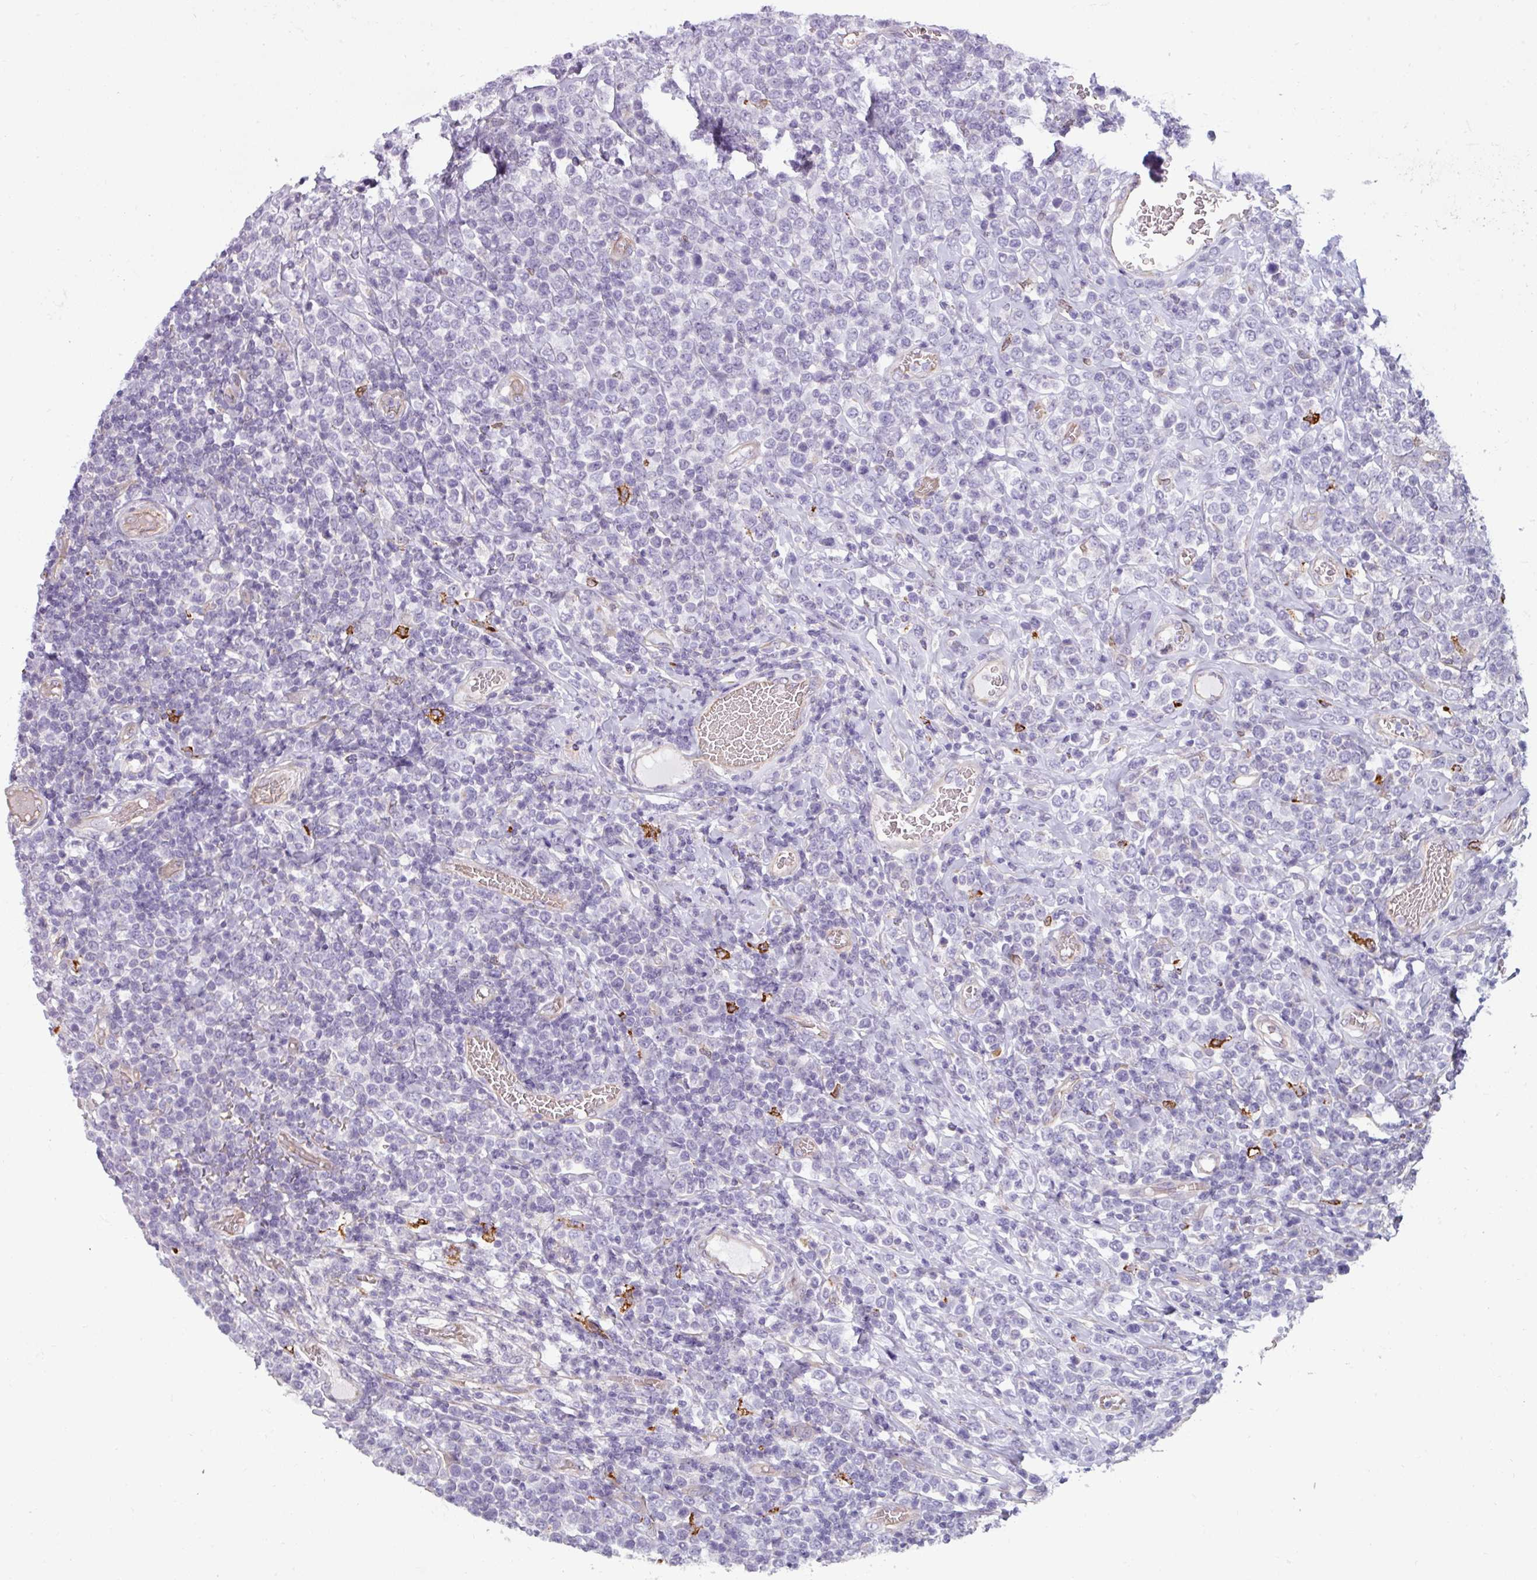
{"staining": {"intensity": "negative", "quantity": "none", "location": "none"}, "tissue": "lymphoma", "cell_type": "Tumor cells", "image_type": "cancer", "snomed": [{"axis": "morphology", "description": "Malignant lymphoma, non-Hodgkin's type, High grade"}, {"axis": "topography", "description": "Soft tissue"}], "caption": "An image of human high-grade malignant lymphoma, non-Hodgkin's type is negative for staining in tumor cells.", "gene": "BUD23", "patient": {"sex": "female", "age": 56}}